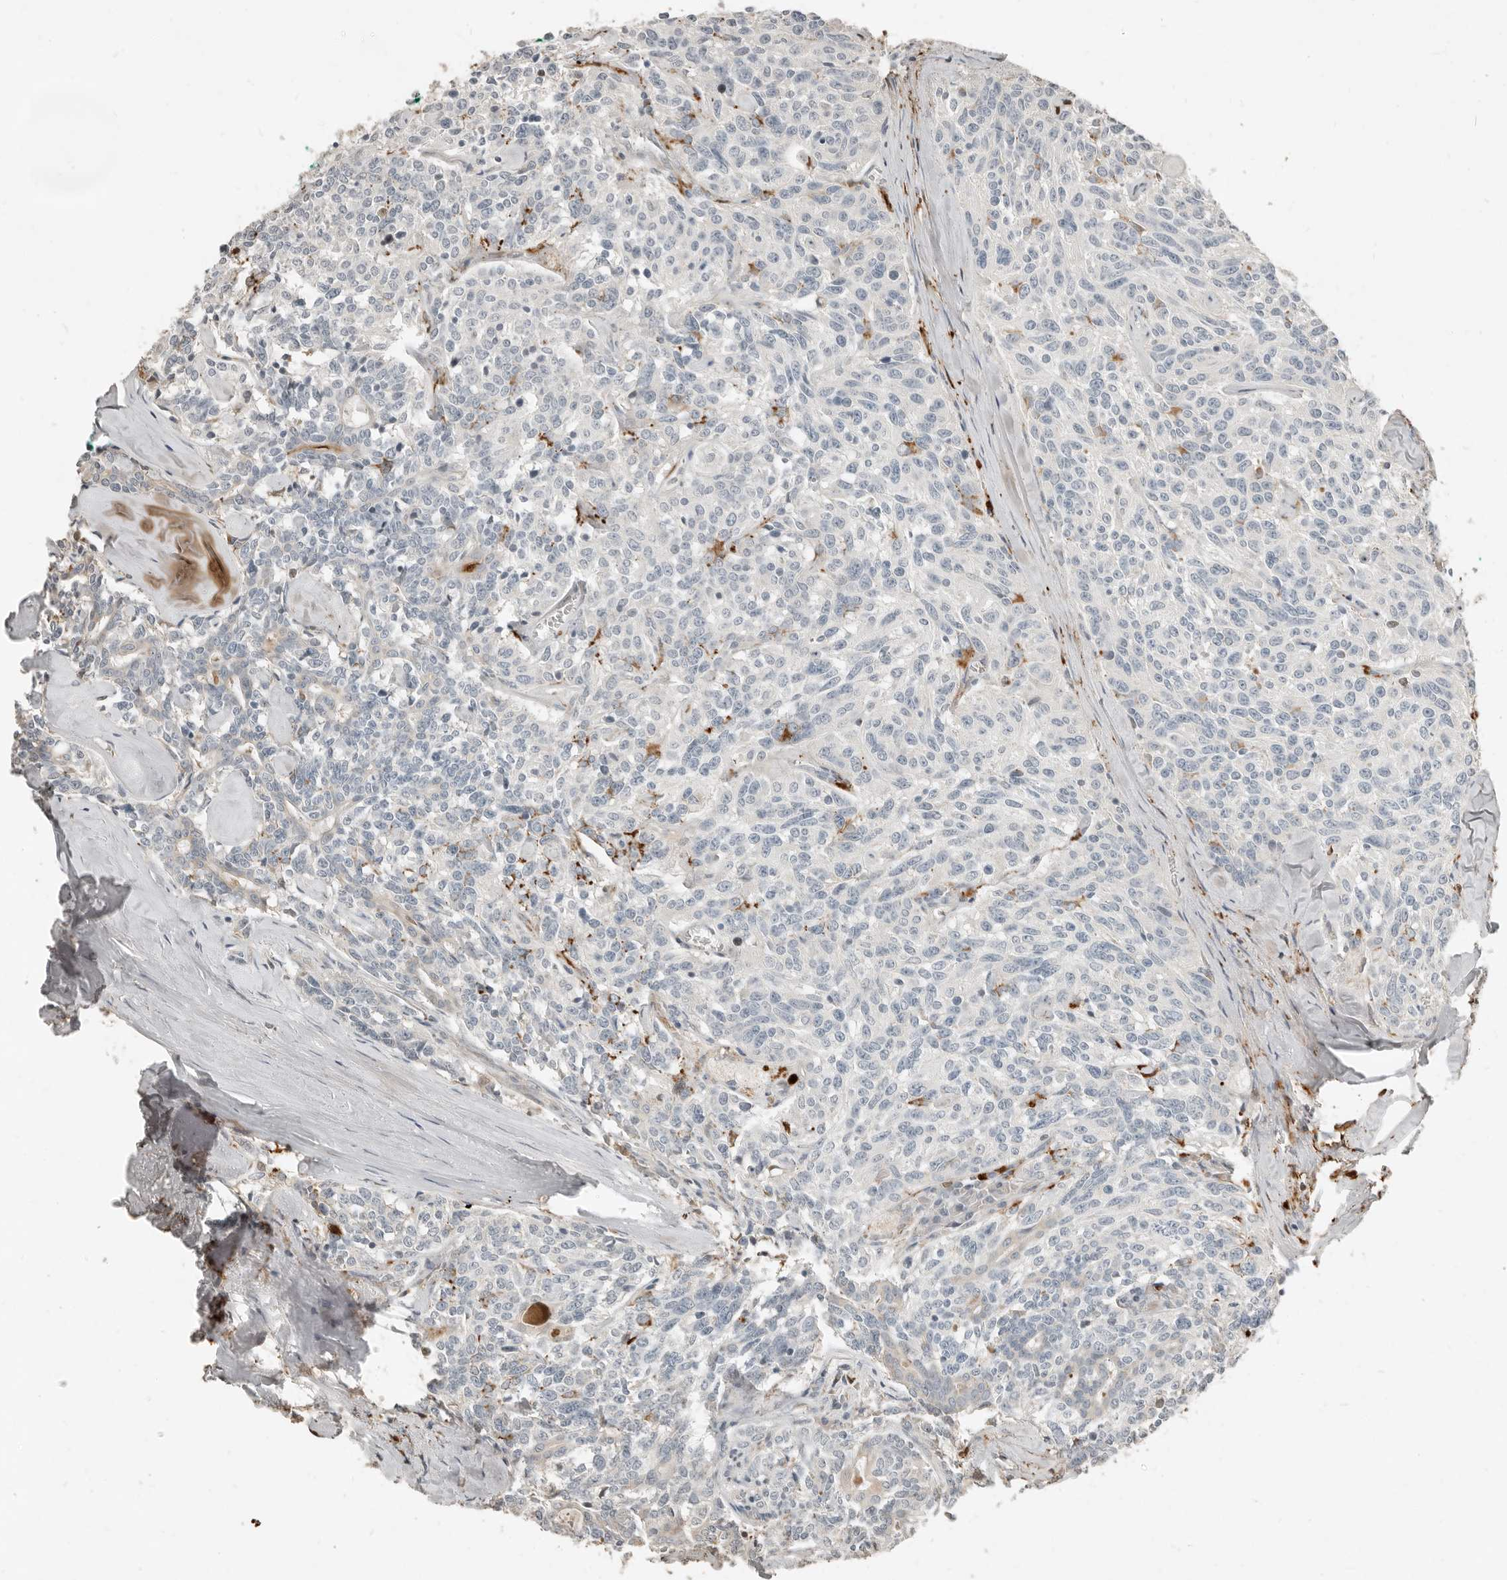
{"staining": {"intensity": "negative", "quantity": "none", "location": "none"}, "tissue": "carcinoid", "cell_type": "Tumor cells", "image_type": "cancer", "snomed": [{"axis": "morphology", "description": "Carcinoid, malignant, NOS"}, {"axis": "topography", "description": "Lung"}], "caption": "Micrograph shows no protein staining in tumor cells of carcinoid tissue. (Brightfield microscopy of DAB (3,3'-diaminobenzidine) IHC at high magnification).", "gene": "KLHL38", "patient": {"sex": "female", "age": 46}}